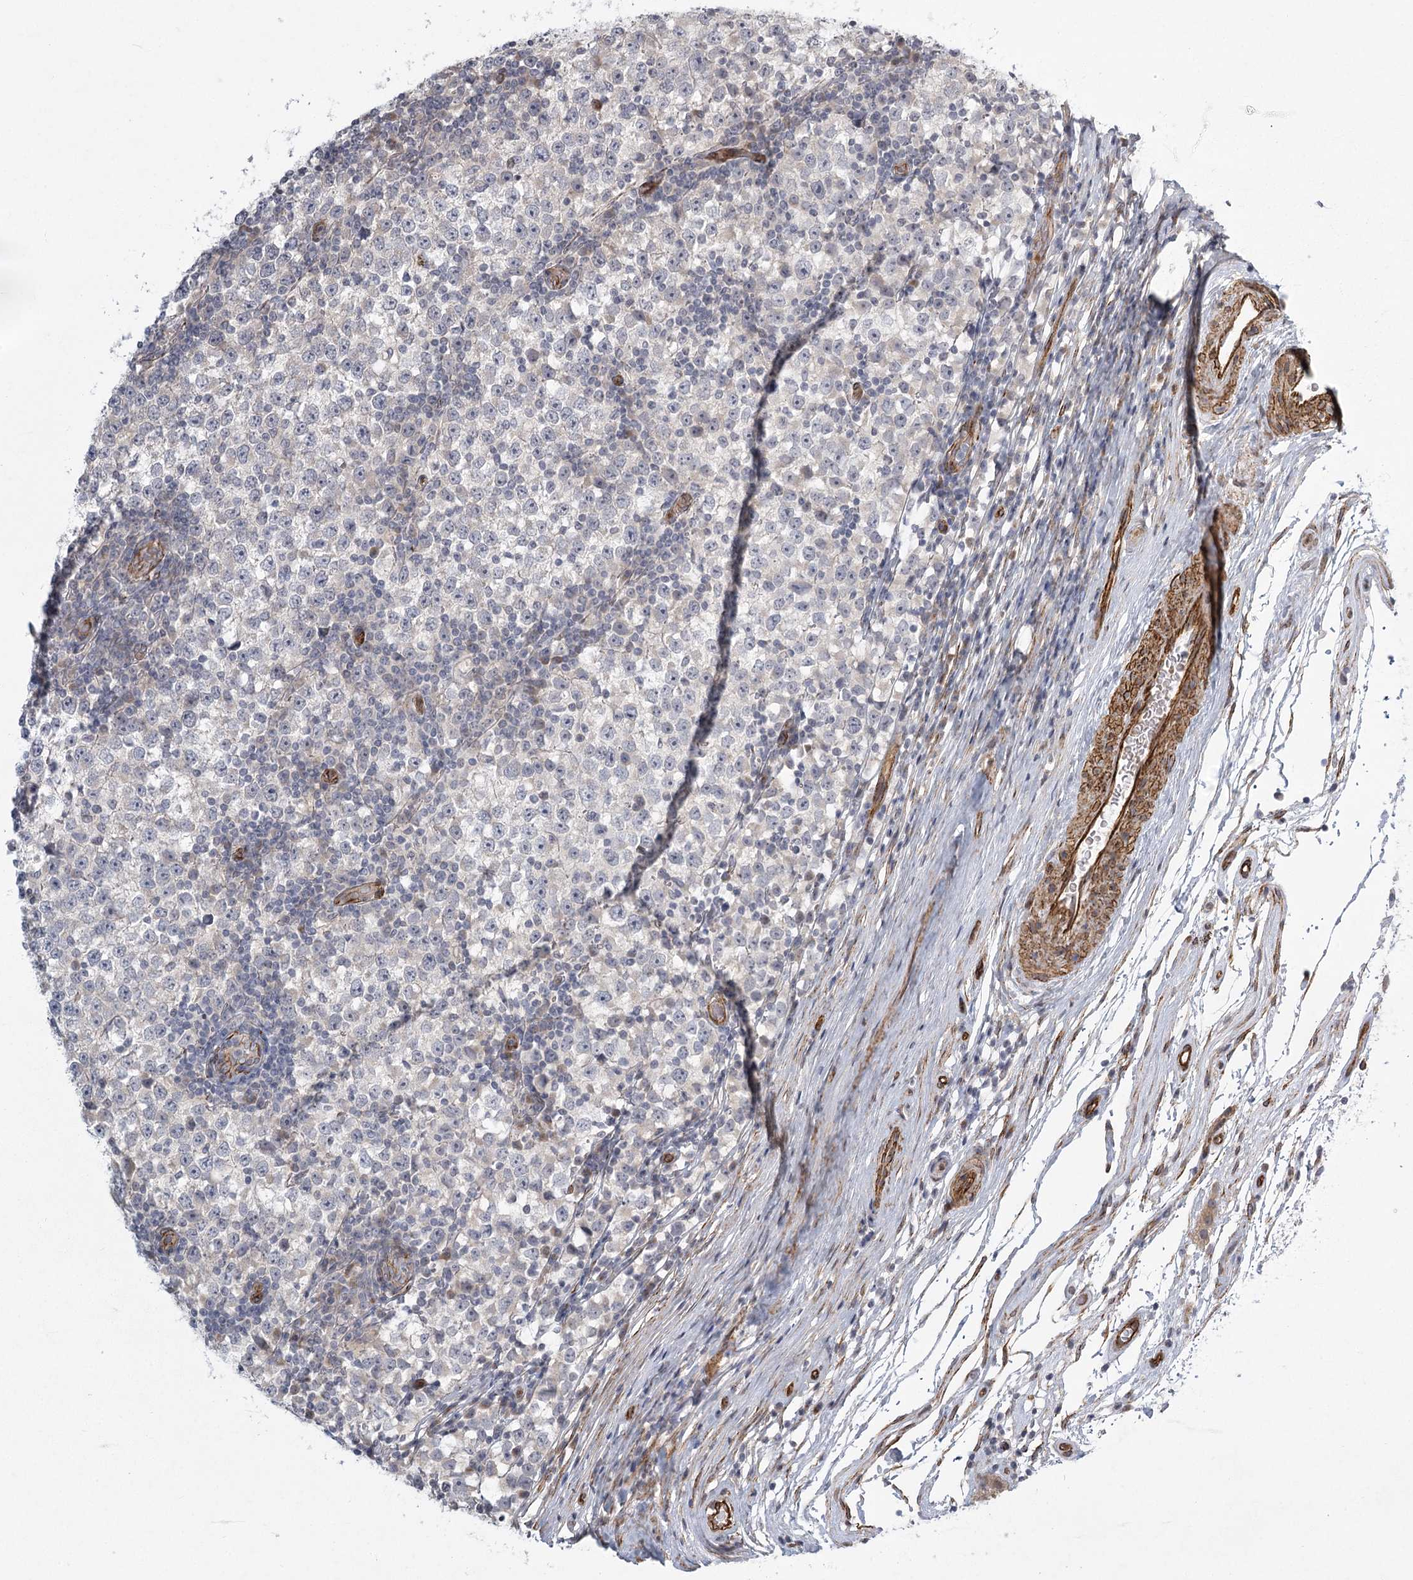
{"staining": {"intensity": "negative", "quantity": "none", "location": "none"}, "tissue": "testis cancer", "cell_type": "Tumor cells", "image_type": "cancer", "snomed": [{"axis": "morphology", "description": "Seminoma, NOS"}, {"axis": "topography", "description": "Testis"}], "caption": "Immunohistochemistry image of seminoma (testis) stained for a protein (brown), which shows no positivity in tumor cells.", "gene": "MEPE", "patient": {"sex": "male", "age": 65}}